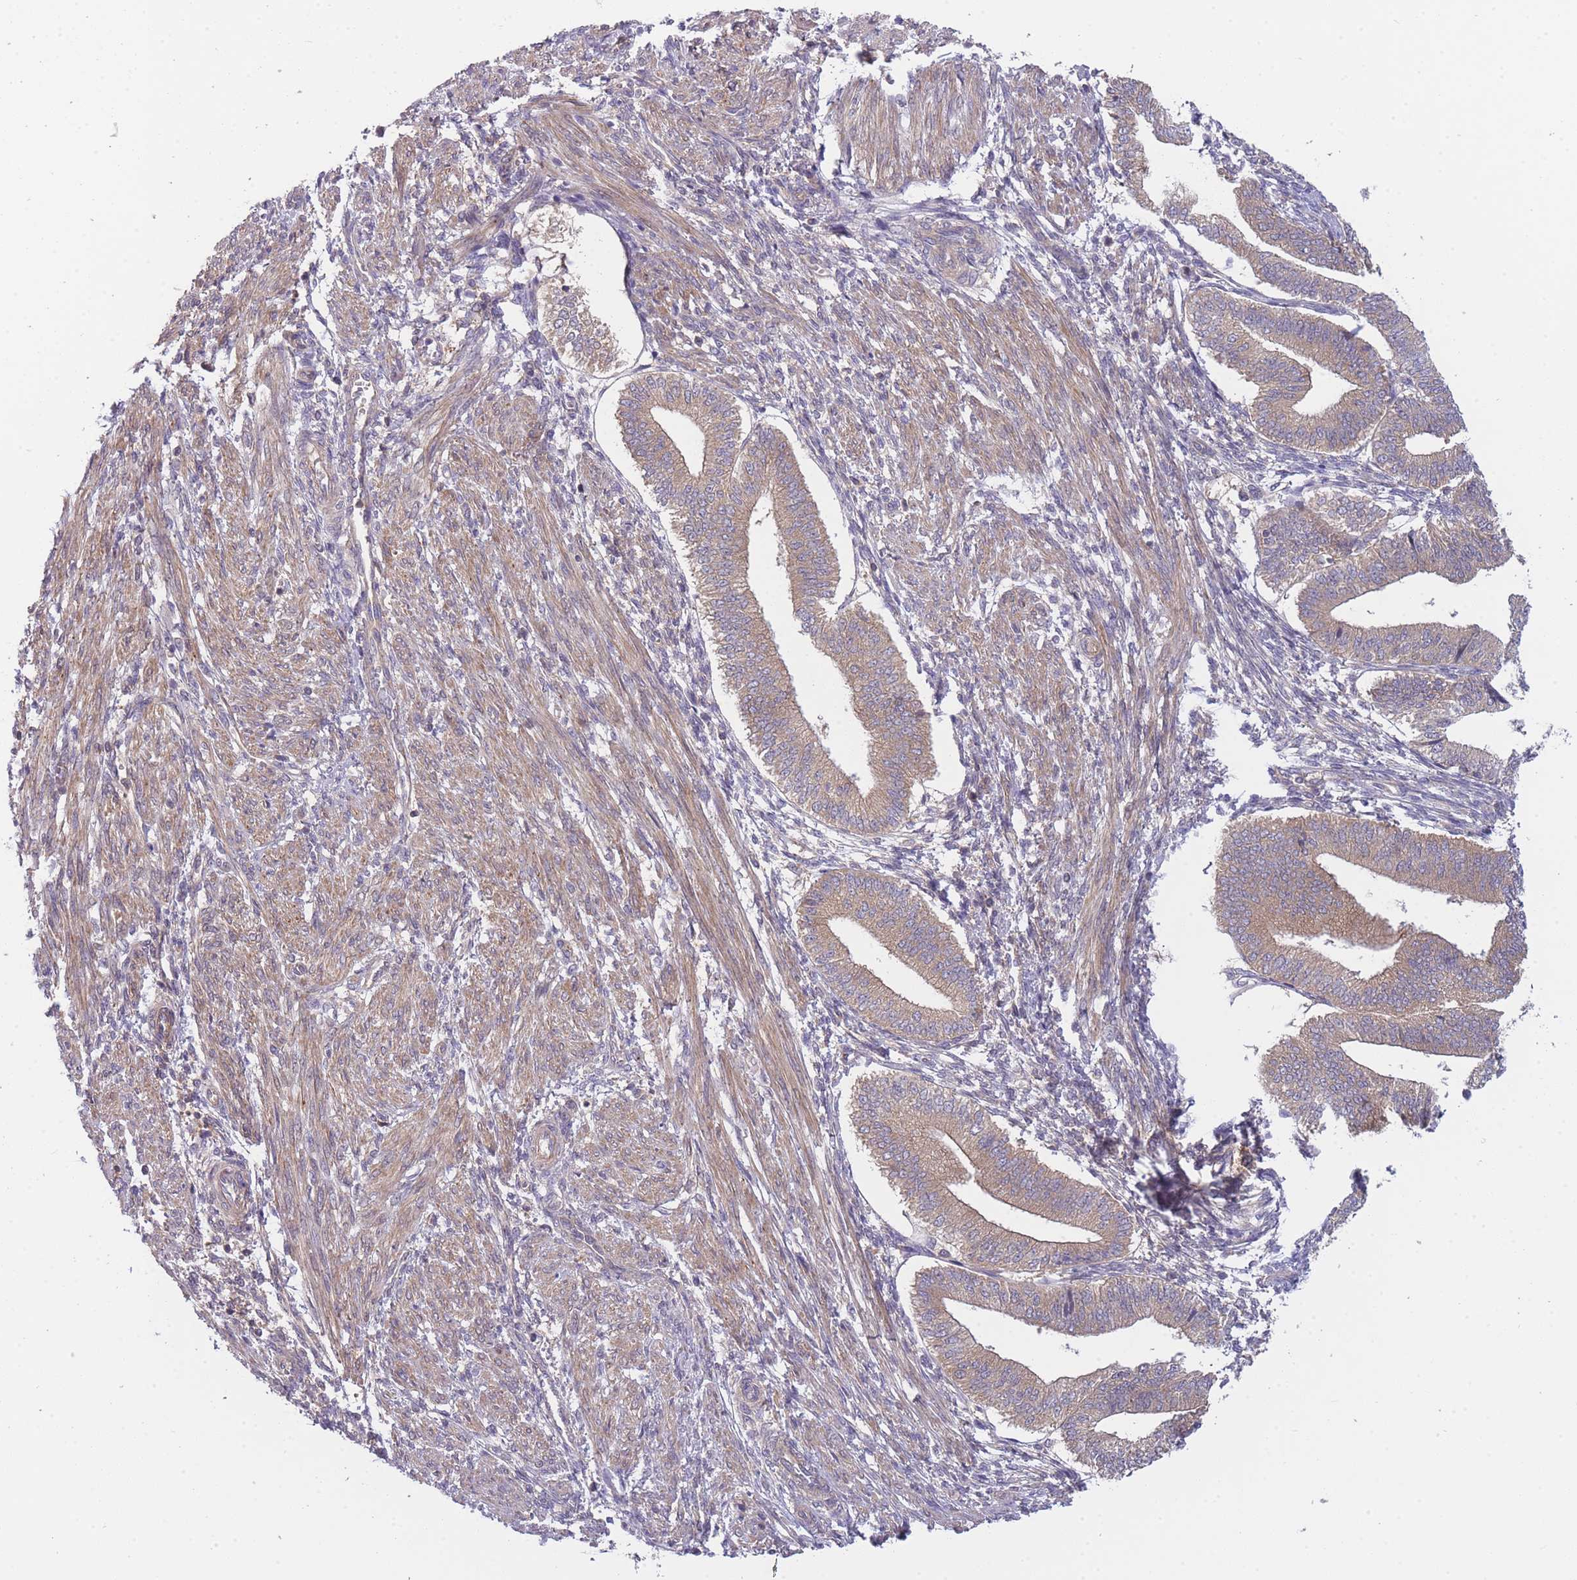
{"staining": {"intensity": "weak", "quantity": "<25%", "location": "cytoplasmic/membranous"}, "tissue": "endometrium", "cell_type": "Cells in endometrial stroma", "image_type": "normal", "snomed": [{"axis": "morphology", "description": "Normal tissue, NOS"}, {"axis": "topography", "description": "Endometrium"}], "caption": "This is an immunohistochemistry (IHC) photomicrograph of unremarkable human endometrium. There is no expression in cells in endometrial stroma.", "gene": "PFDN6", "patient": {"sex": "female", "age": 34}}